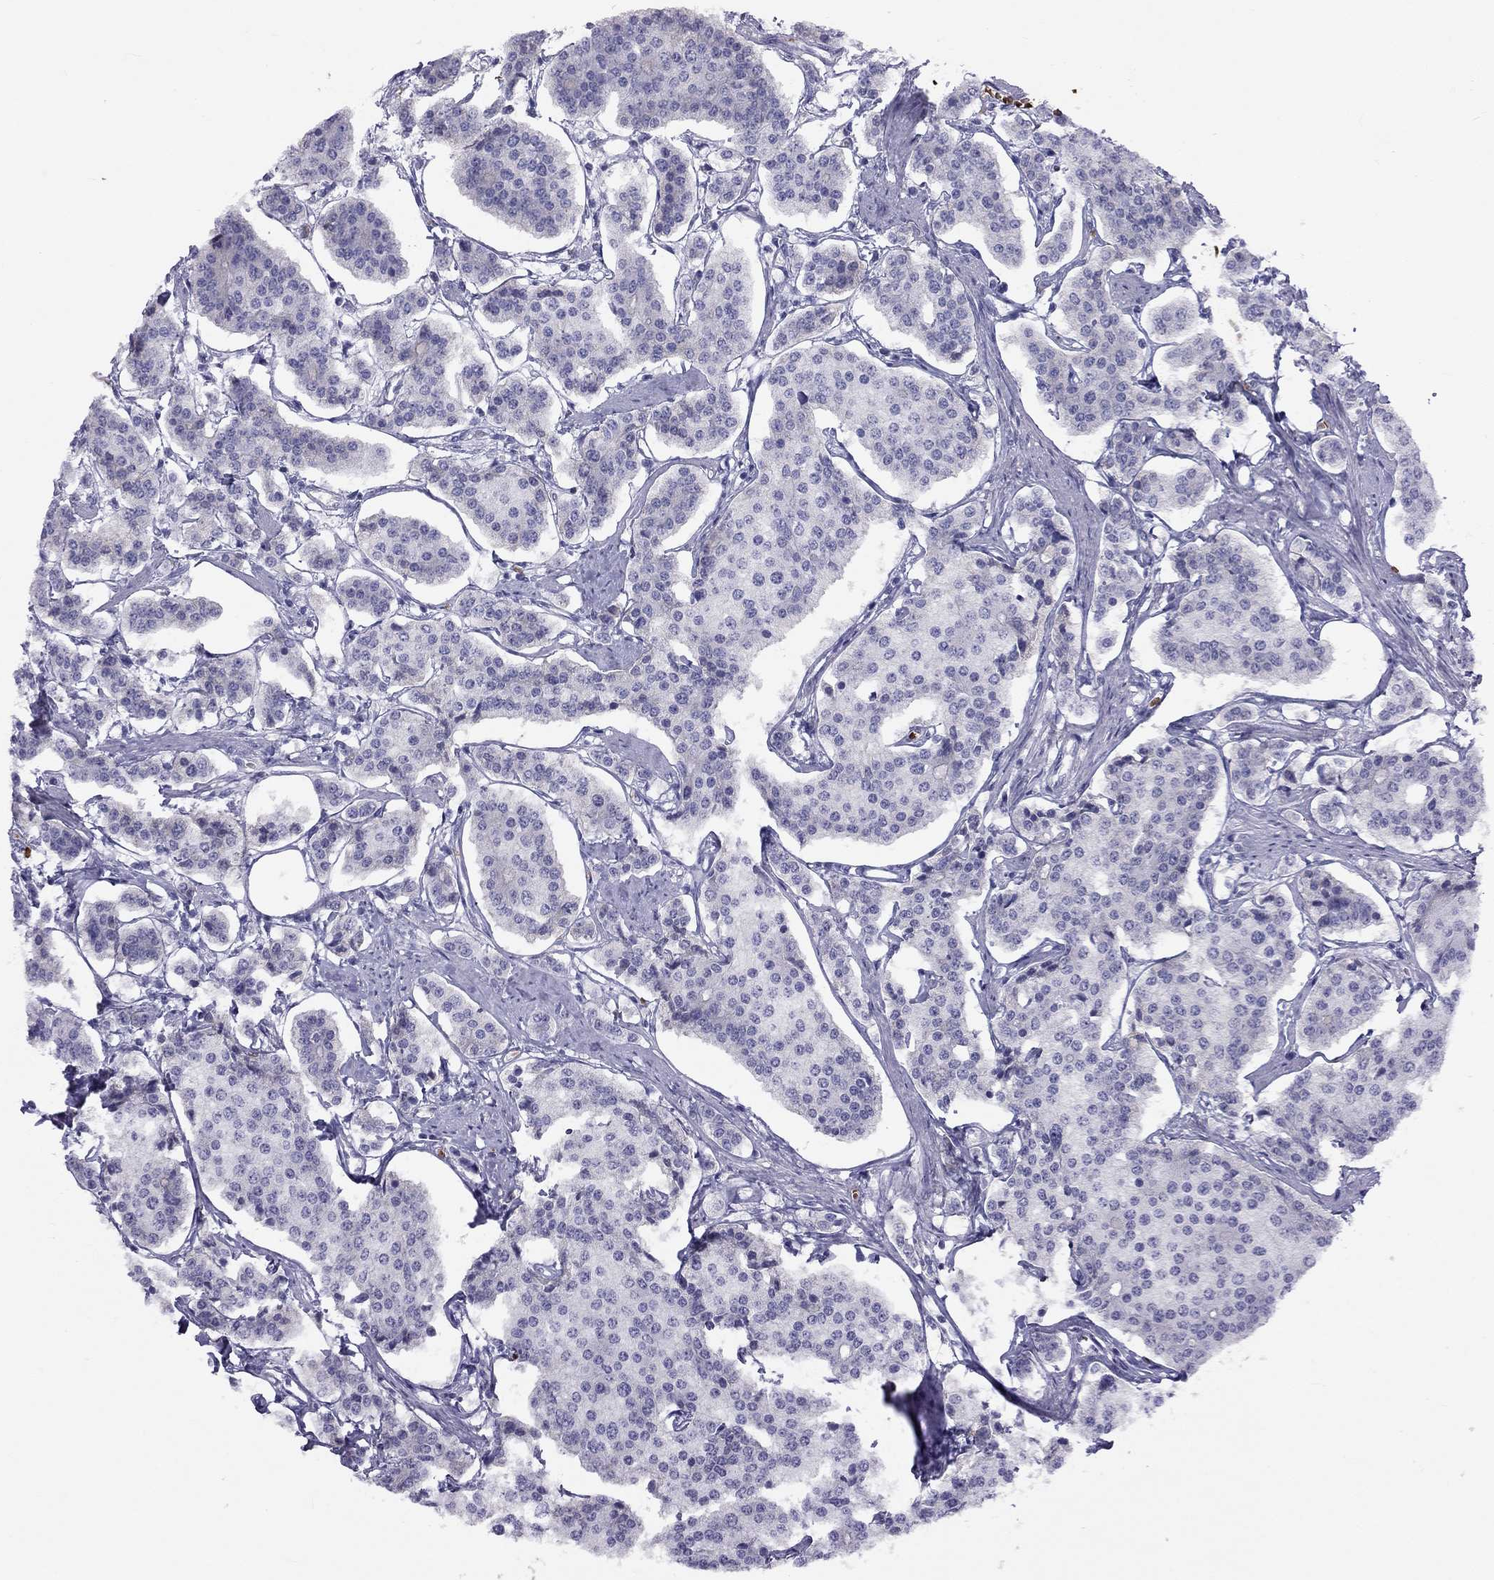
{"staining": {"intensity": "negative", "quantity": "none", "location": "none"}, "tissue": "carcinoid", "cell_type": "Tumor cells", "image_type": "cancer", "snomed": [{"axis": "morphology", "description": "Carcinoid, malignant, NOS"}, {"axis": "topography", "description": "Small intestine"}], "caption": "DAB (3,3'-diaminobenzidine) immunohistochemical staining of human carcinoid (malignant) displays no significant expression in tumor cells.", "gene": "RHD", "patient": {"sex": "female", "age": 65}}